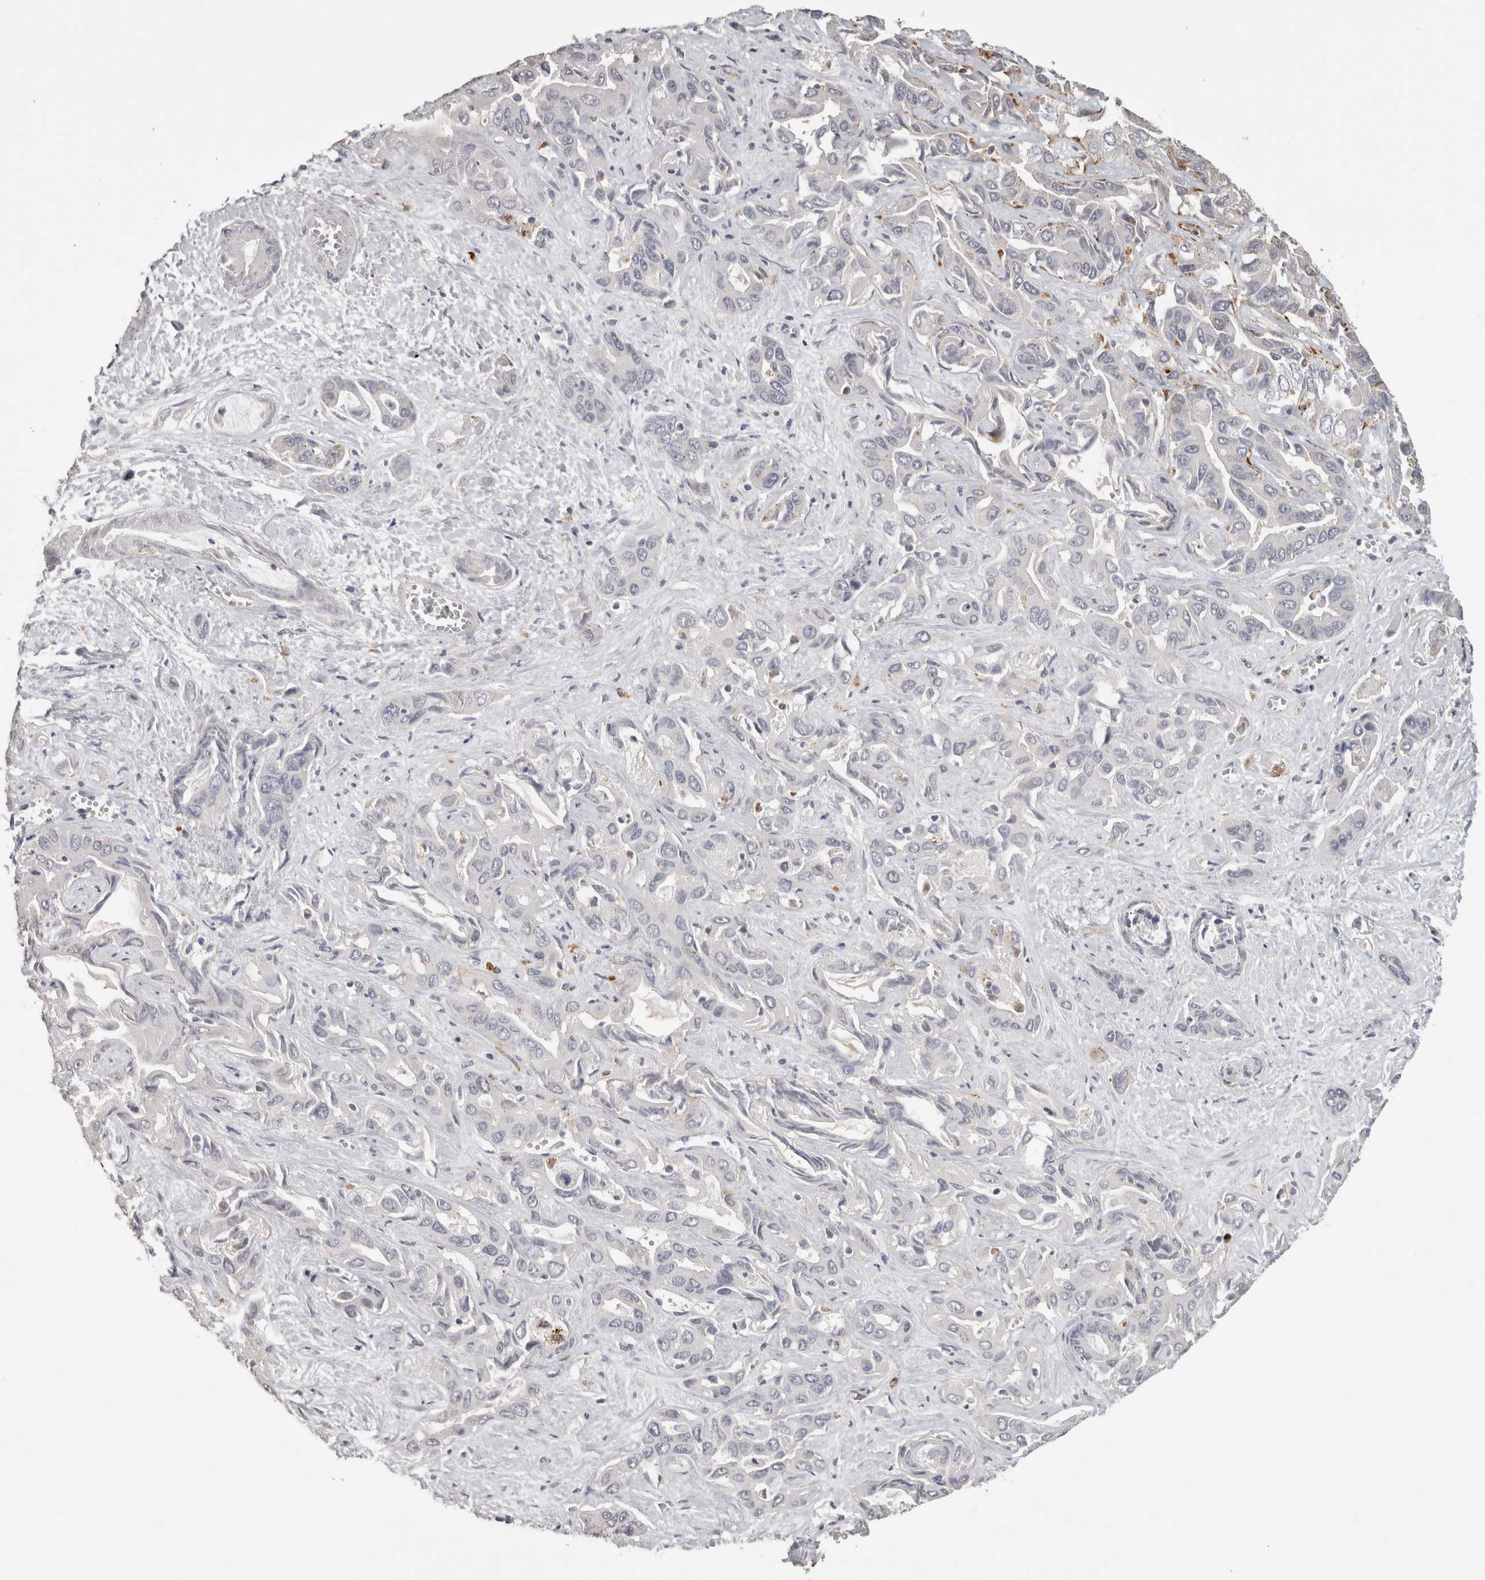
{"staining": {"intensity": "negative", "quantity": "none", "location": "none"}, "tissue": "liver cancer", "cell_type": "Tumor cells", "image_type": "cancer", "snomed": [{"axis": "morphology", "description": "Cholangiocarcinoma"}, {"axis": "topography", "description": "Liver"}], "caption": "The IHC photomicrograph has no significant staining in tumor cells of liver cancer tissue.", "gene": "CTSZ", "patient": {"sex": "female", "age": 52}}